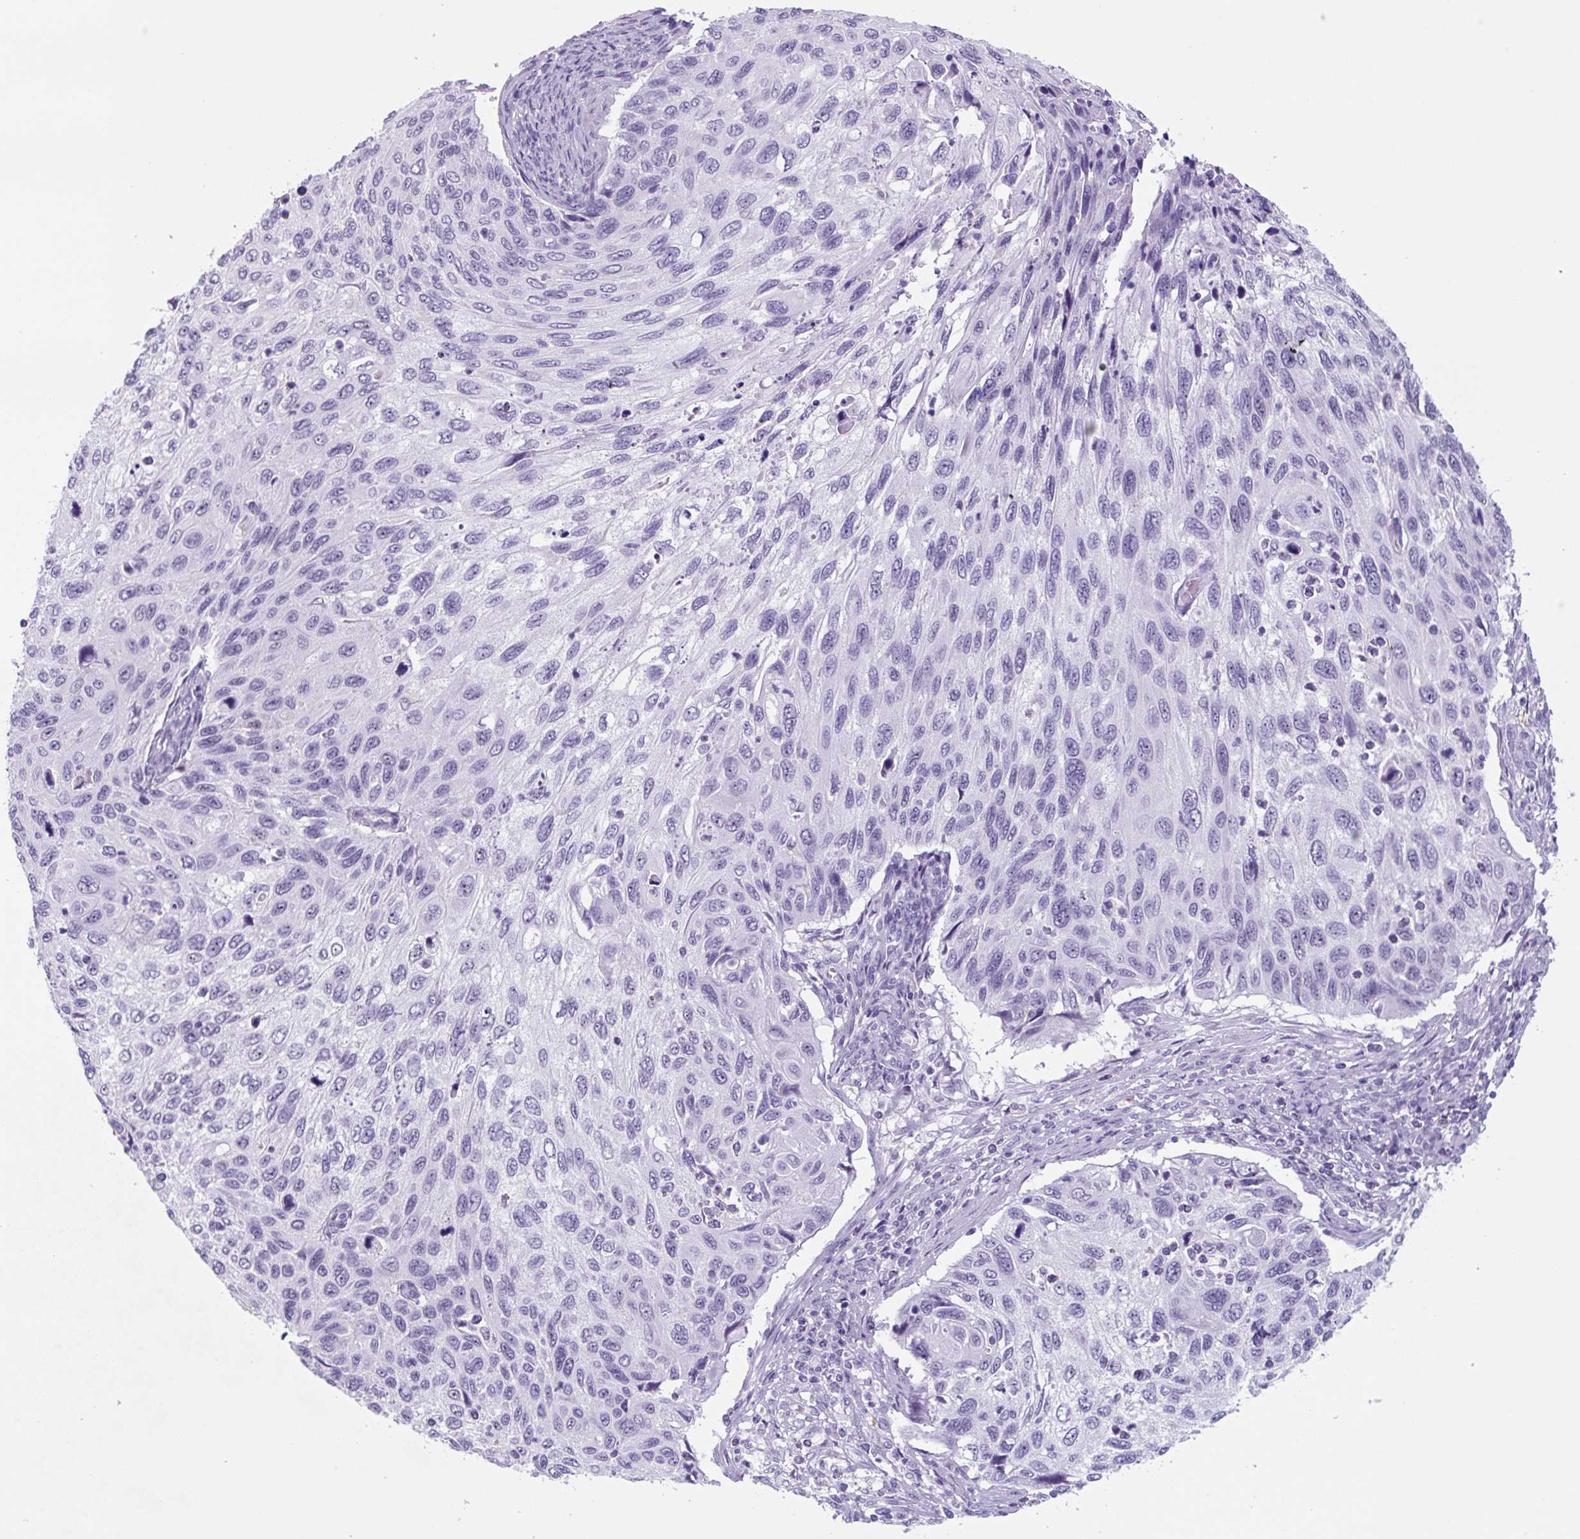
{"staining": {"intensity": "negative", "quantity": "none", "location": "none"}, "tissue": "cervical cancer", "cell_type": "Tumor cells", "image_type": "cancer", "snomed": [{"axis": "morphology", "description": "Squamous cell carcinoma, NOS"}, {"axis": "topography", "description": "Cervix"}], "caption": "Tumor cells are negative for brown protein staining in squamous cell carcinoma (cervical).", "gene": "TNFRSF8", "patient": {"sex": "female", "age": 70}}